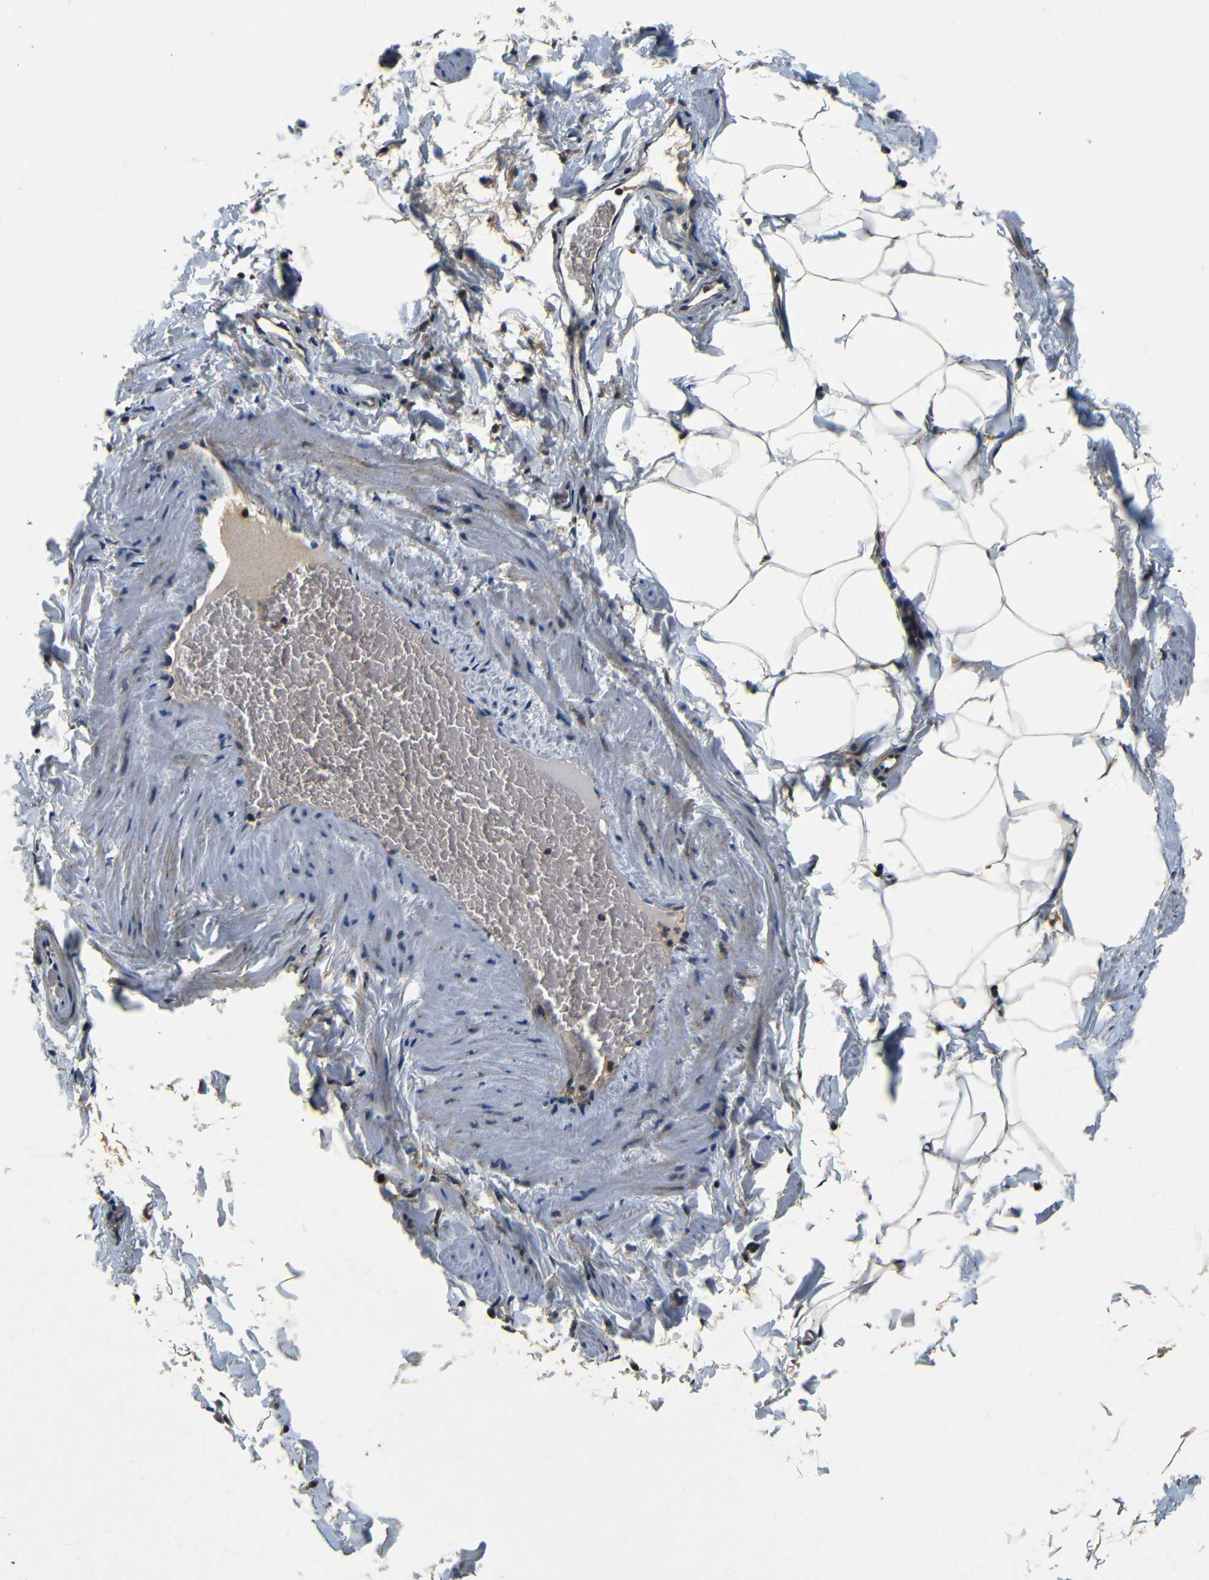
{"staining": {"intensity": "moderate", "quantity": "25%-75%", "location": "cytoplasmic/membranous"}, "tissue": "adipose tissue", "cell_type": "Adipocytes", "image_type": "normal", "snomed": [{"axis": "morphology", "description": "Normal tissue, NOS"}, {"axis": "topography", "description": "Vascular tissue"}], "caption": "Benign adipose tissue shows moderate cytoplasmic/membranous positivity in approximately 25%-75% of adipocytes, visualized by immunohistochemistry.", "gene": "MTX1", "patient": {"sex": "male", "age": 41}}